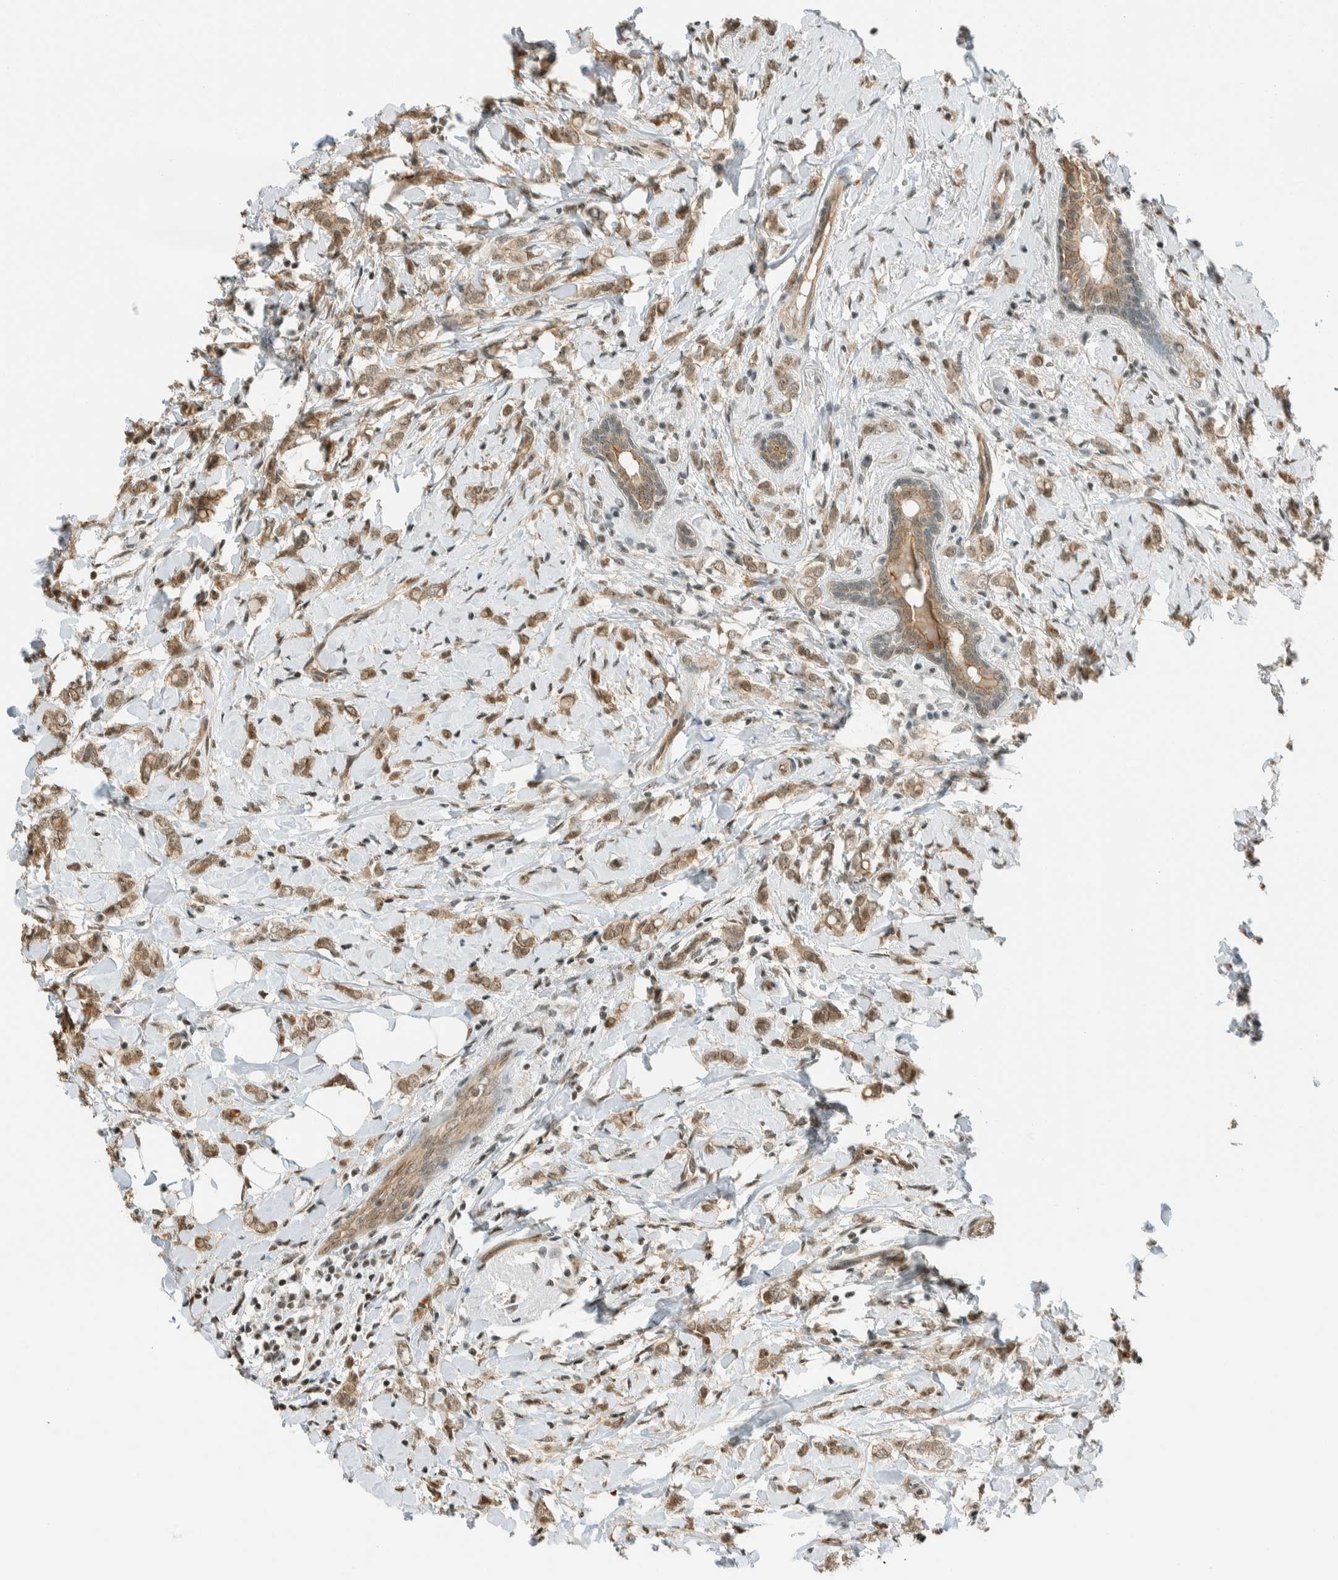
{"staining": {"intensity": "weak", "quantity": ">75%", "location": "cytoplasmic/membranous,nuclear"}, "tissue": "breast cancer", "cell_type": "Tumor cells", "image_type": "cancer", "snomed": [{"axis": "morphology", "description": "Normal tissue, NOS"}, {"axis": "morphology", "description": "Lobular carcinoma"}, {"axis": "topography", "description": "Breast"}], "caption": "Immunohistochemical staining of breast cancer (lobular carcinoma) exhibits low levels of weak cytoplasmic/membranous and nuclear protein expression in approximately >75% of tumor cells.", "gene": "NIBAN2", "patient": {"sex": "female", "age": 47}}